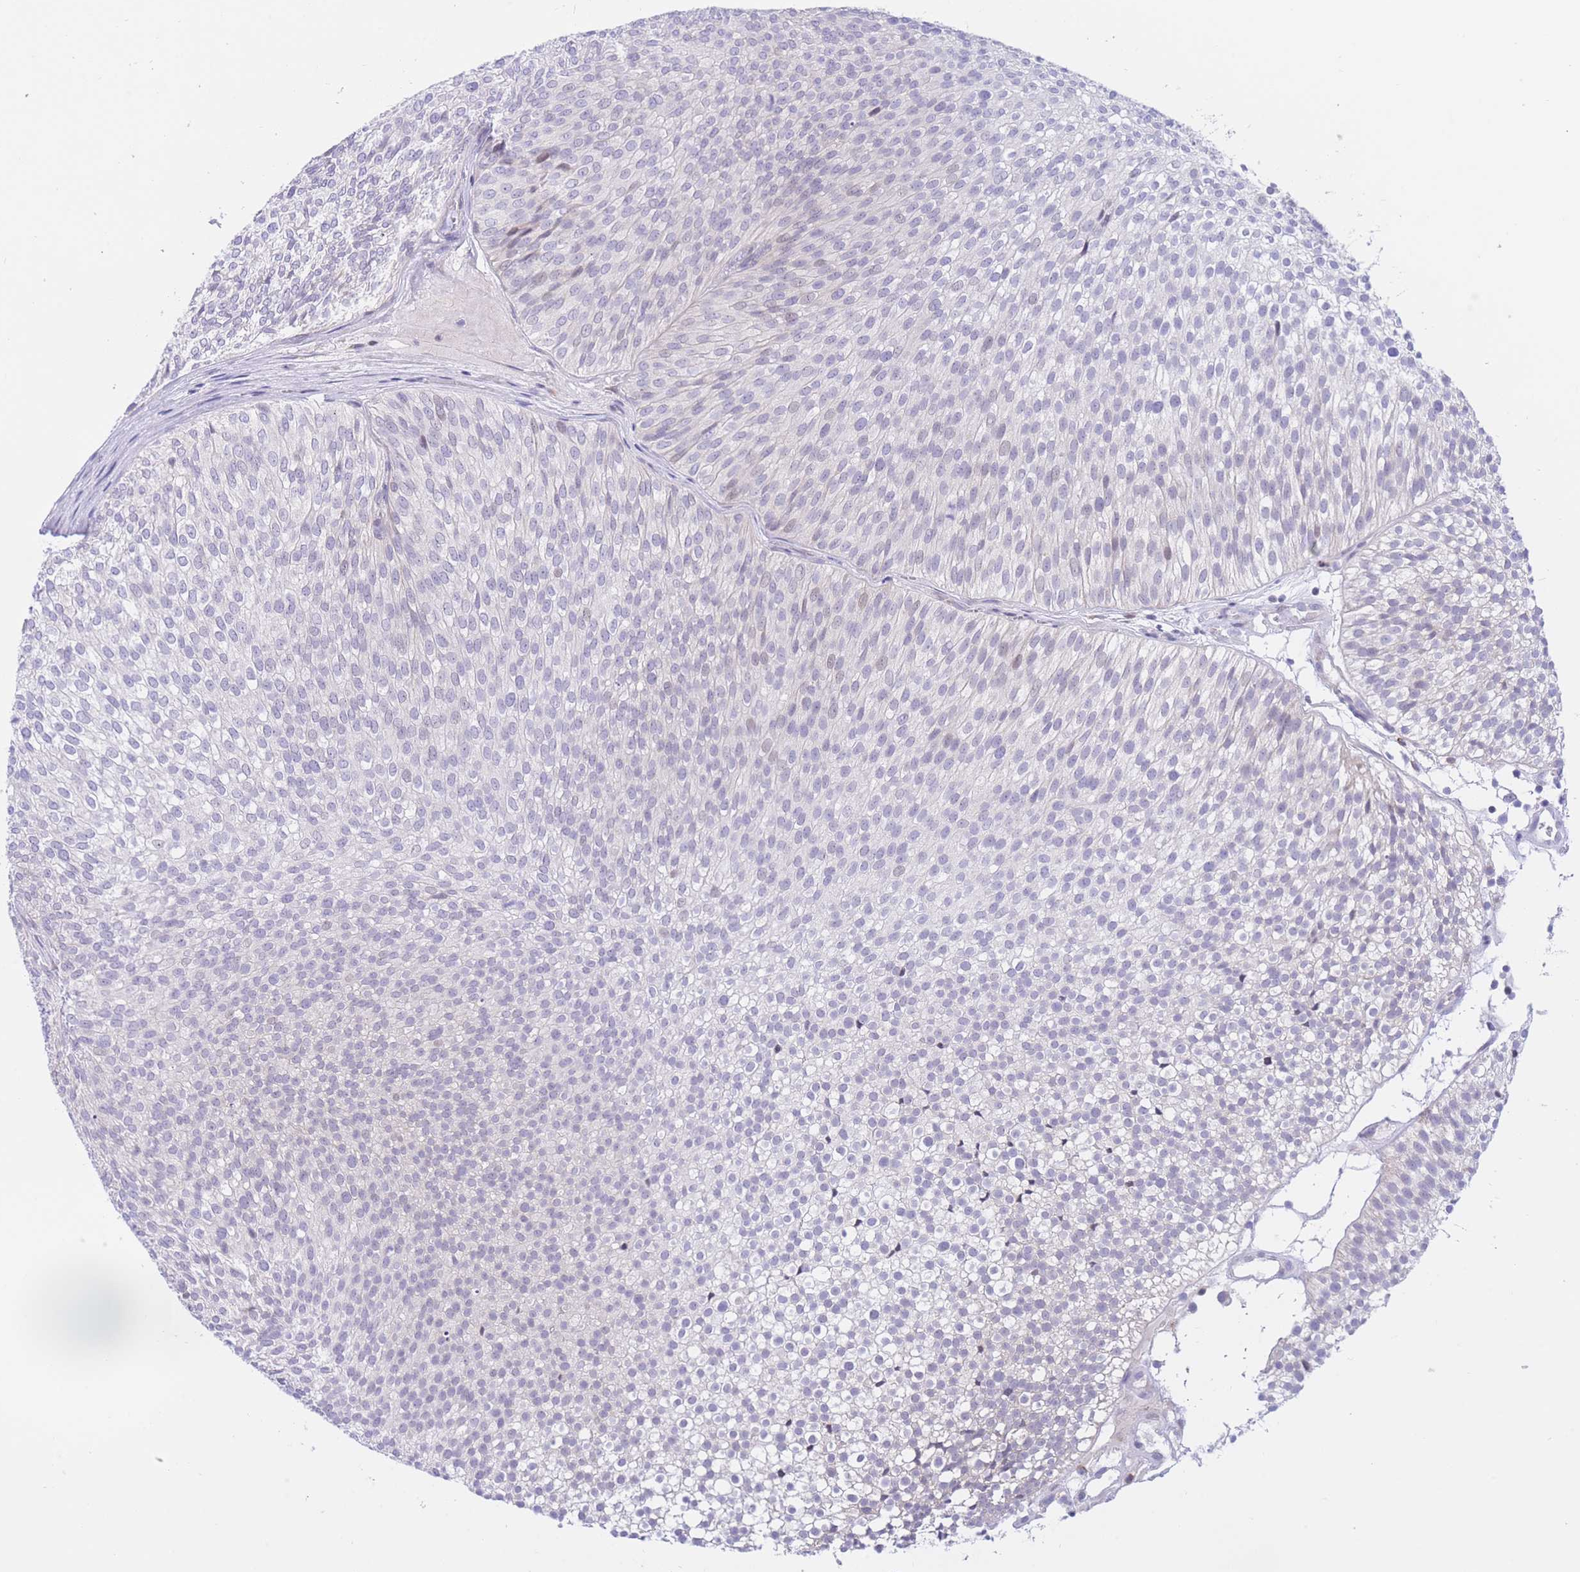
{"staining": {"intensity": "negative", "quantity": "none", "location": "none"}, "tissue": "urothelial cancer", "cell_type": "Tumor cells", "image_type": "cancer", "snomed": [{"axis": "morphology", "description": "Urothelial carcinoma, Low grade"}, {"axis": "topography", "description": "Urinary bladder"}], "caption": "There is no significant positivity in tumor cells of urothelial cancer. (Stains: DAB immunohistochemistry with hematoxylin counter stain, Microscopy: brightfield microscopy at high magnification).", "gene": "RPL39L", "patient": {"sex": "male", "age": 91}}